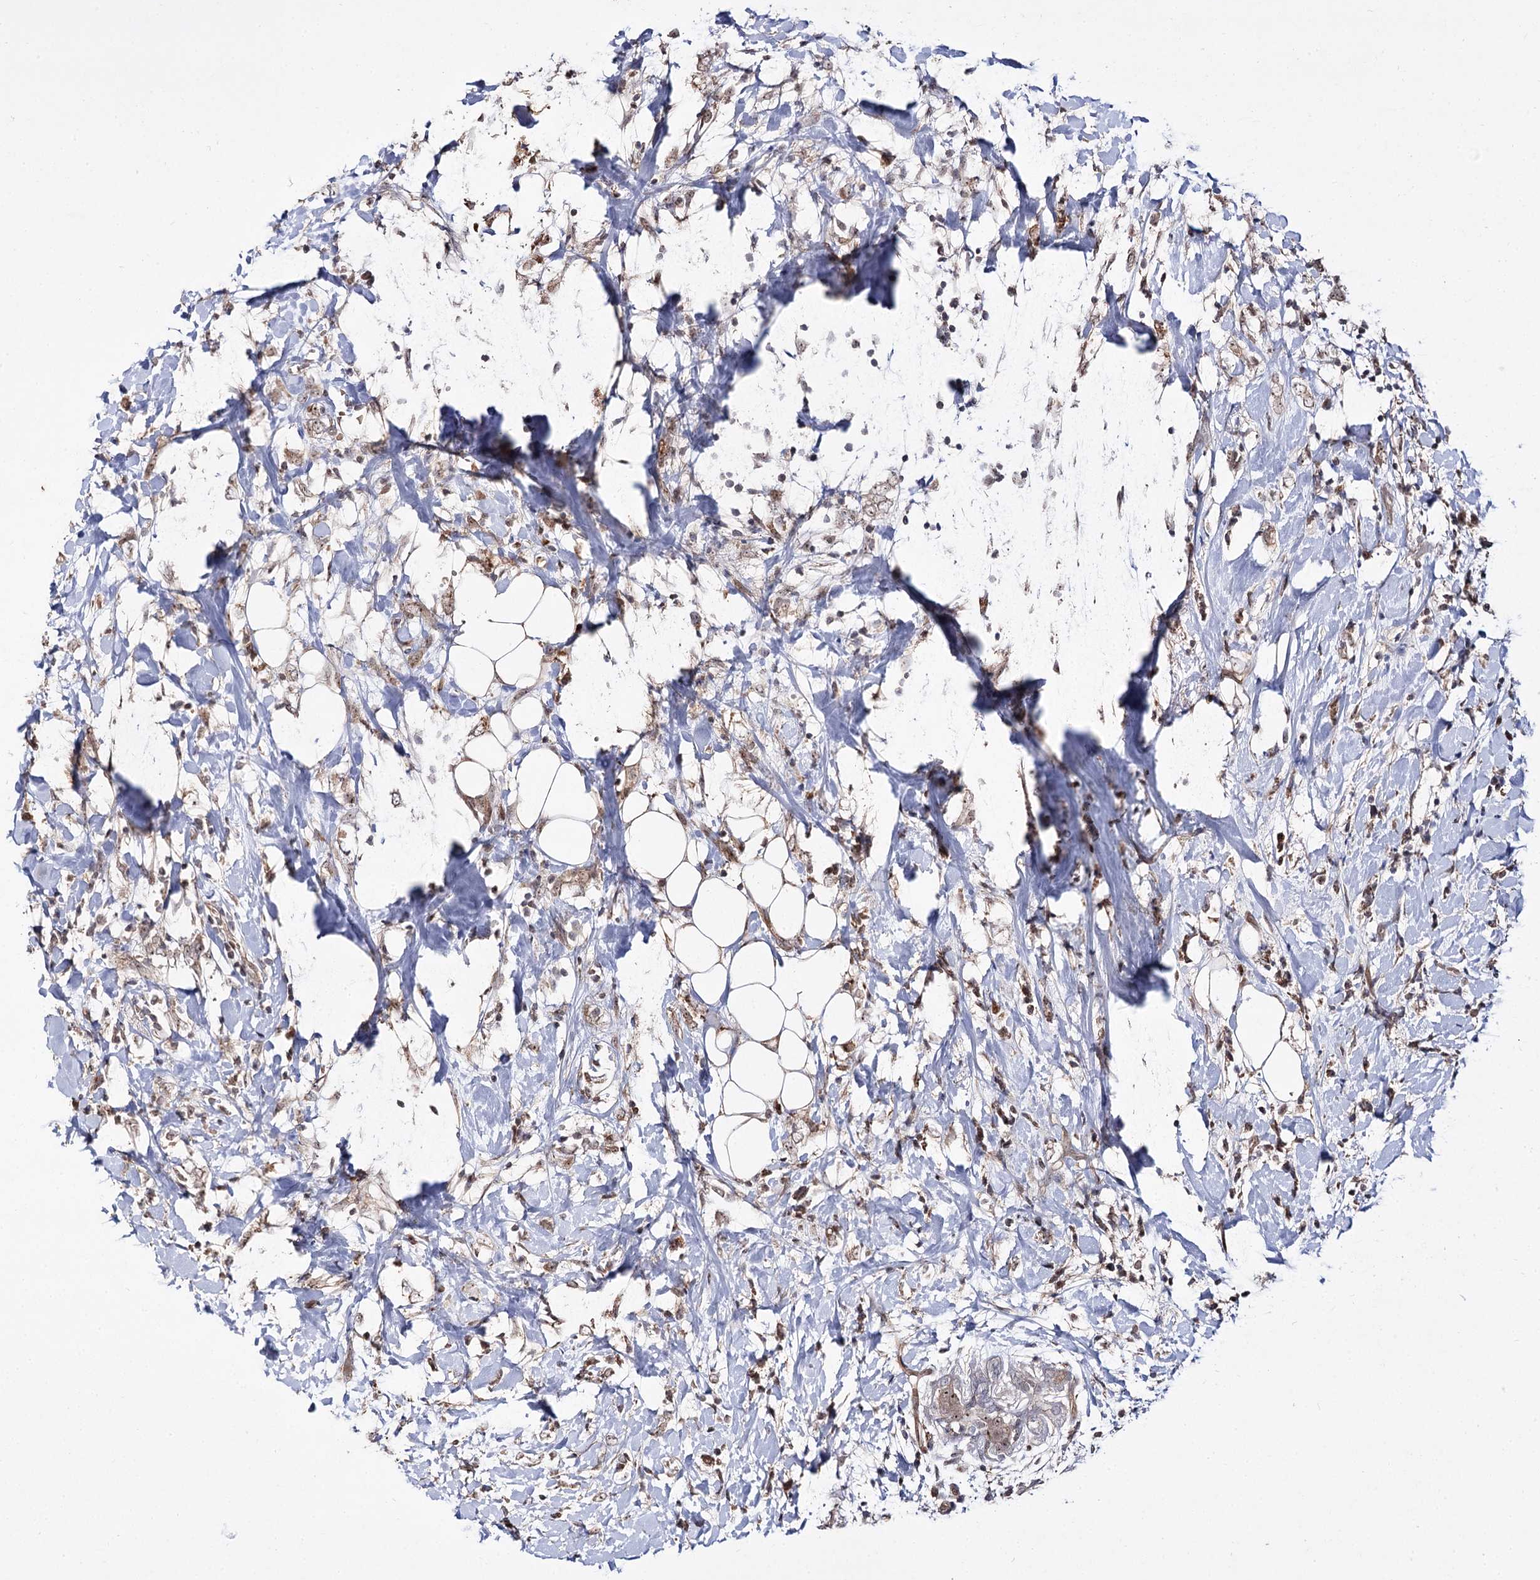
{"staining": {"intensity": "moderate", "quantity": ">75%", "location": "cytoplasmic/membranous,nuclear"}, "tissue": "breast cancer", "cell_type": "Tumor cells", "image_type": "cancer", "snomed": [{"axis": "morphology", "description": "Normal tissue, NOS"}, {"axis": "morphology", "description": "Lobular carcinoma"}, {"axis": "topography", "description": "Breast"}], "caption": "Immunohistochemistry of breast lobular carcinoma exhibits medium levels of moderate cytoplasmic/membranous and nuclear positivity in about >75% of tumor cells. (DAB (3,3'-diaminobenzidine) IHC, brown staining for protein, blue staining for nuclei).", "gene": "RRP9", "patient": {"sex": "female", "age": 47}}